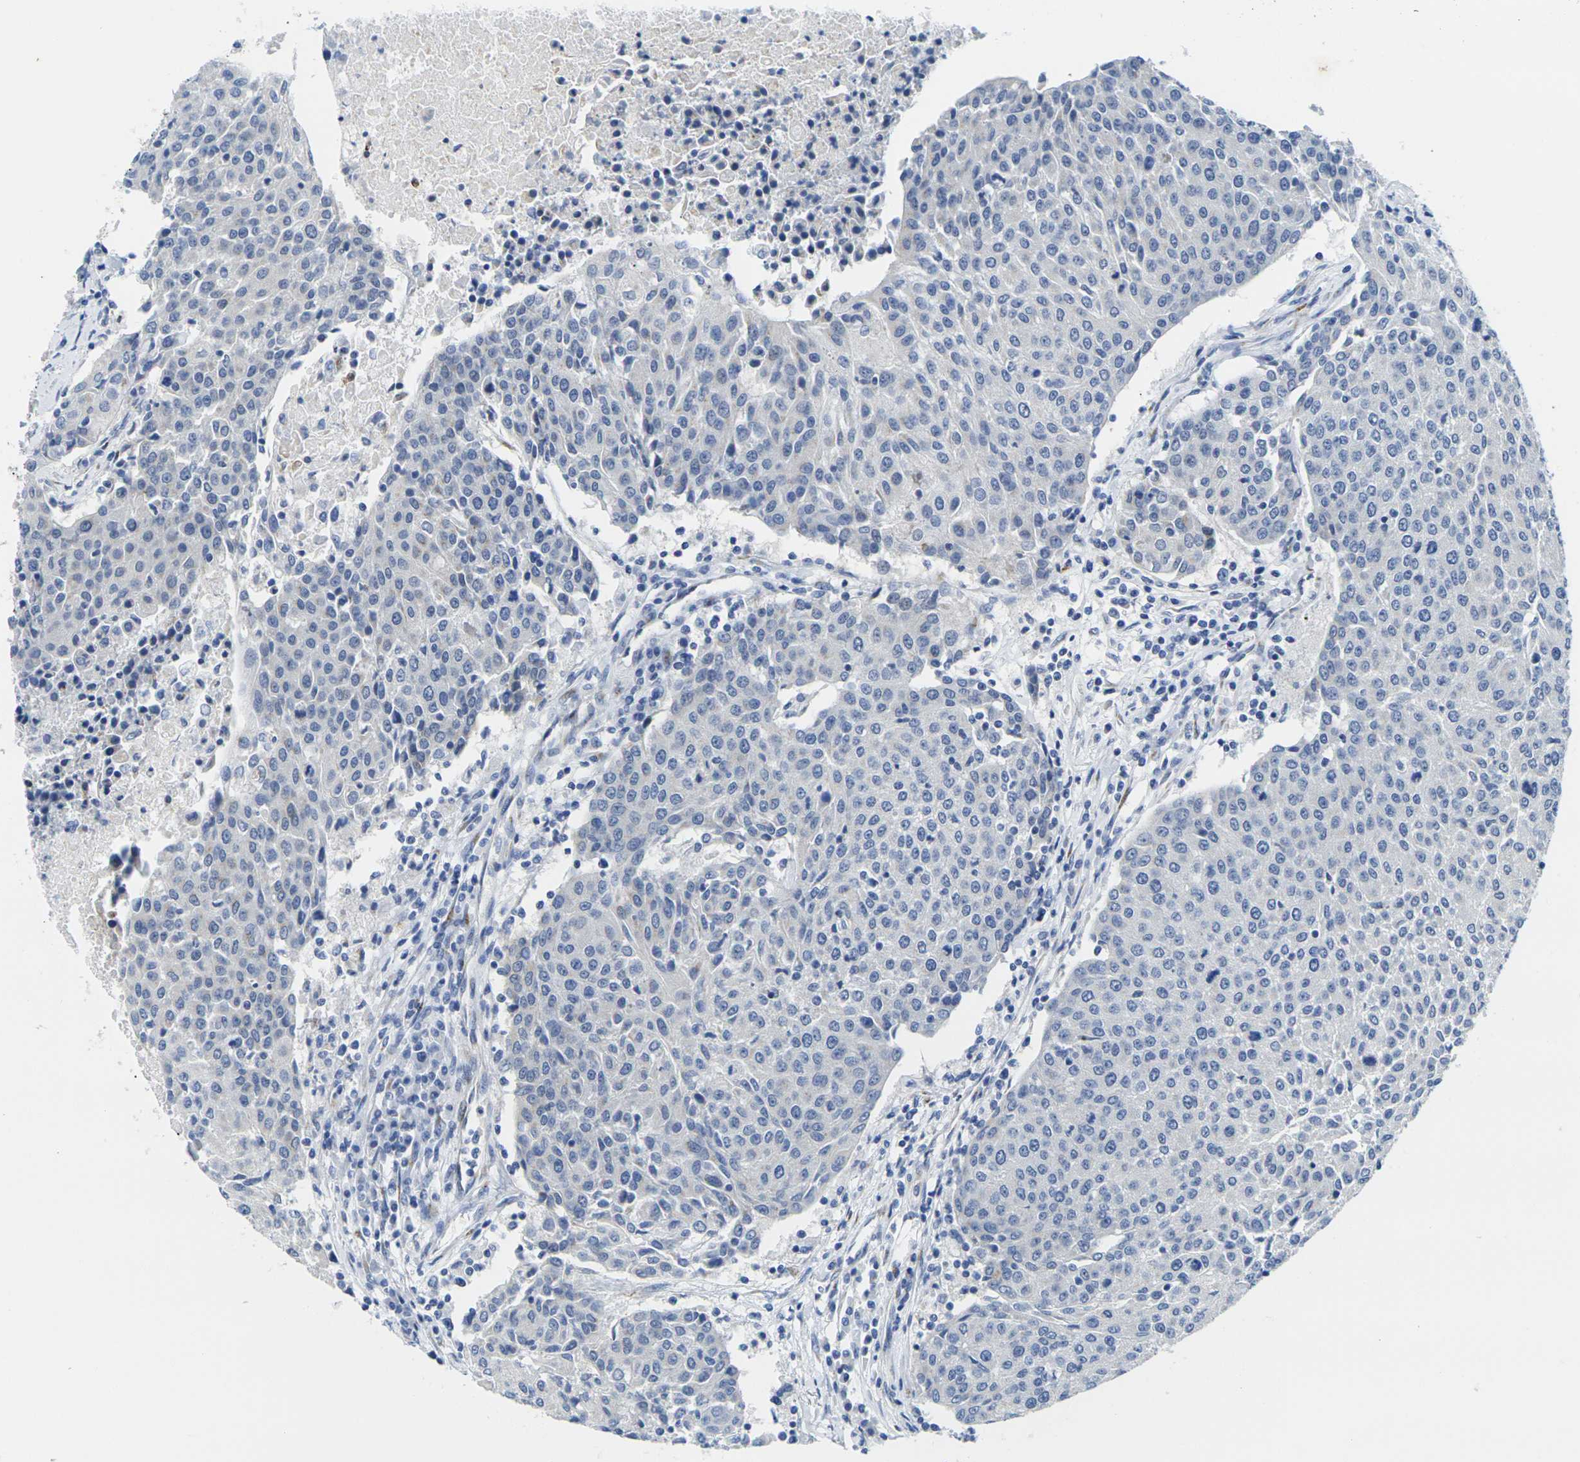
{"staining": {"intensity": "negative", "quantity": "none", "location": "none"}, "tissue": "urothelial cancer", "cell_type": "Tumor cells", "image_type": "cancer", "snomed": [{"axis": "morphology", "description": "Urothelial carcinoma, High grade"}, {"axis": "topography", "description": "Urinary bladder"}], "caption": "Immunohistochemistry photomicrograph of neoplastic tissue: human urothelial cancer stained with DAB (3,3'-diaminobenzidine) shows no significant protein positivity in tumor cells. (Brightfield microscopy of DAB immunohistochemistry at high magnification).", "gene": "CRK", "patient": {"sex": "female", "age": 85}}